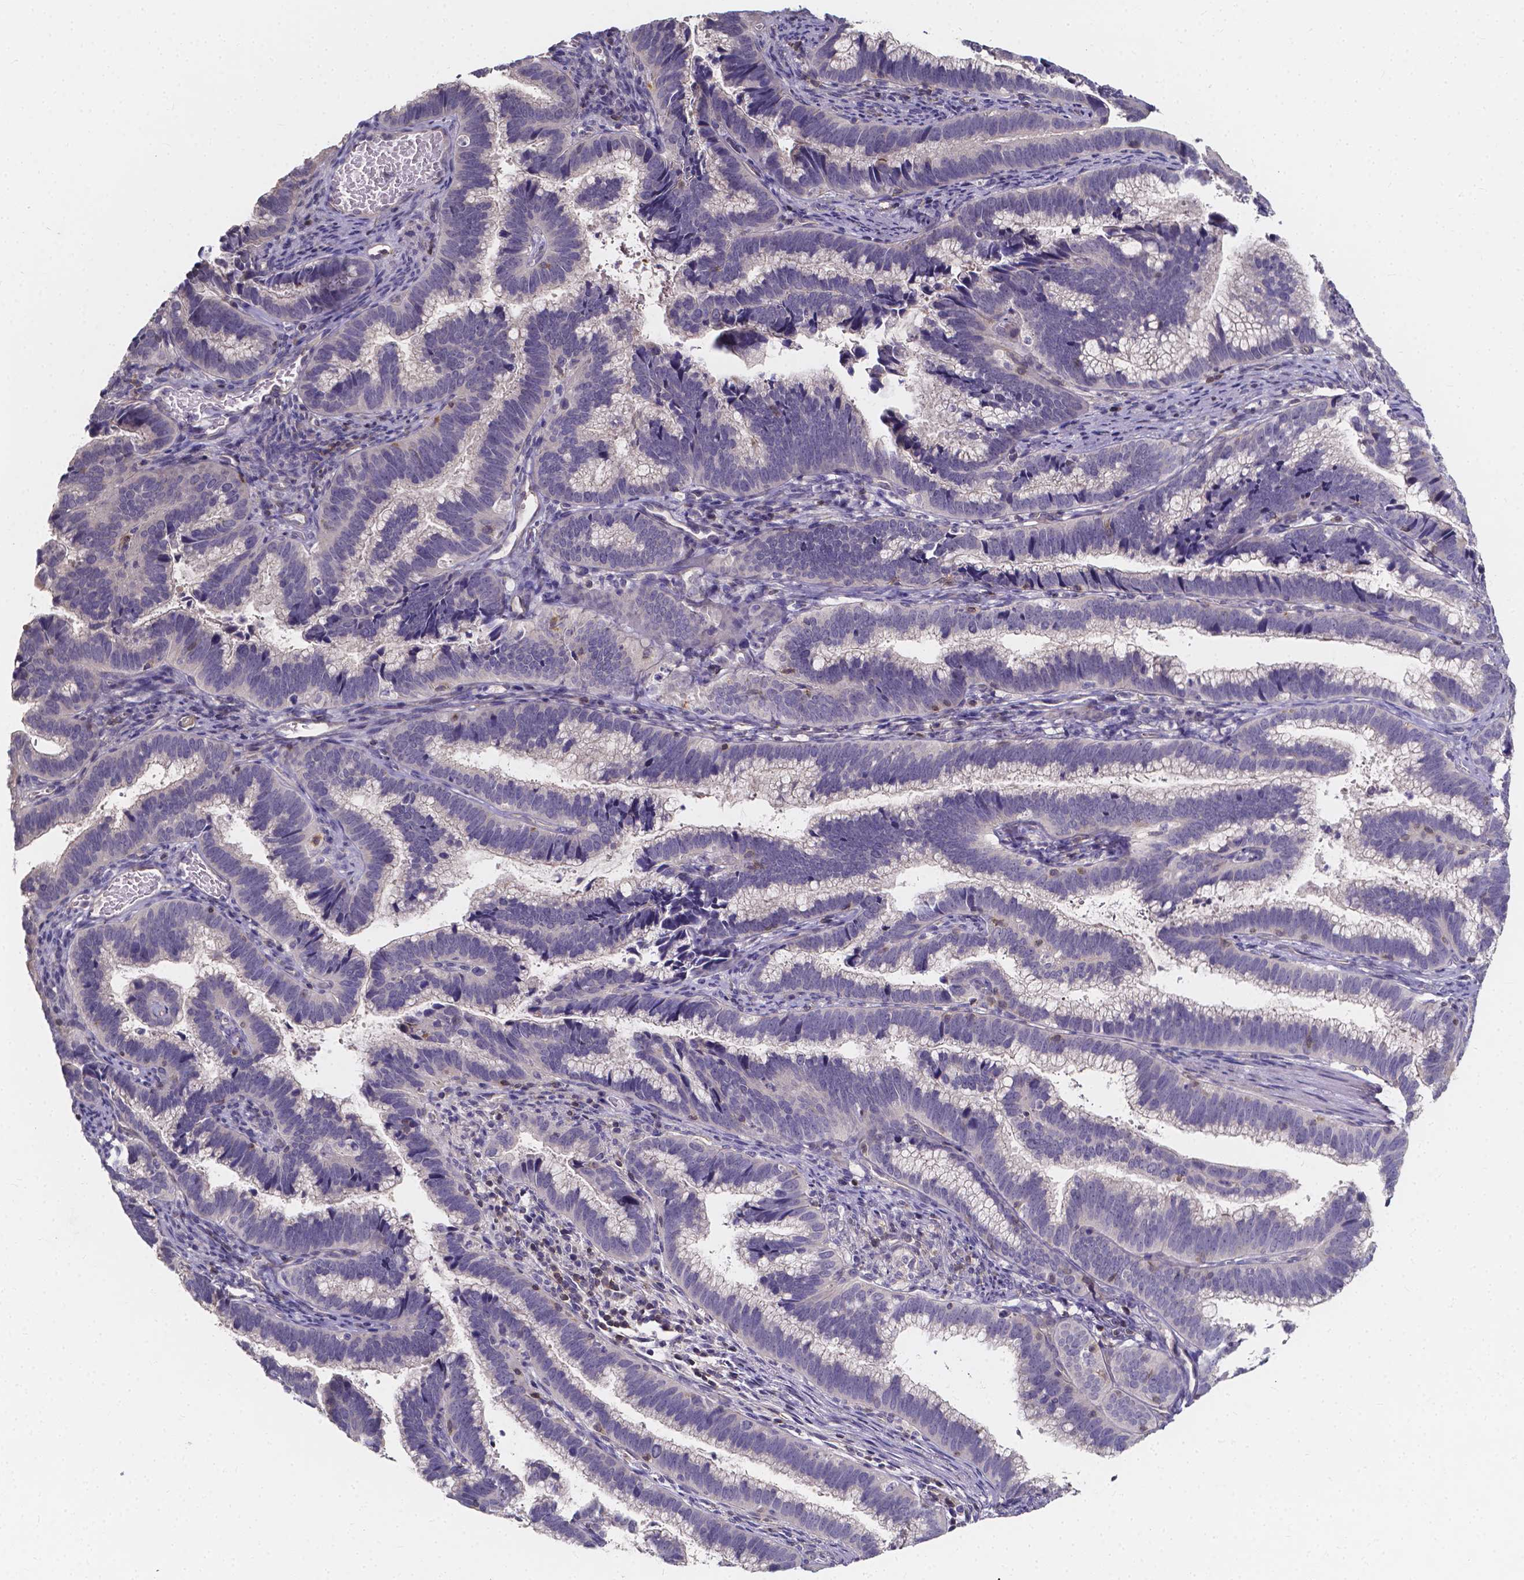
{"staining": {"intensity": "negative", "quantity": "none", "location": "none"}, "tissue": "cervical cancer", "cell_type": "Tumor cells", "image_type": "cancer", "snomed": [{"axis": "morphology", "description": "Adenocarcinoma, NOS"}, {"axis": "topography", "description": "Cervix"}], "caption": "Immunohistochemical staining of human cervical cancer exhibits no significant expression in tumor cells. (Brightfield microscopy of DAB (3,3'-diaminobenzidine) IHC at high magnification).", "gene": "THEMIS", "patient": {"sex": "female", "age": 61}}